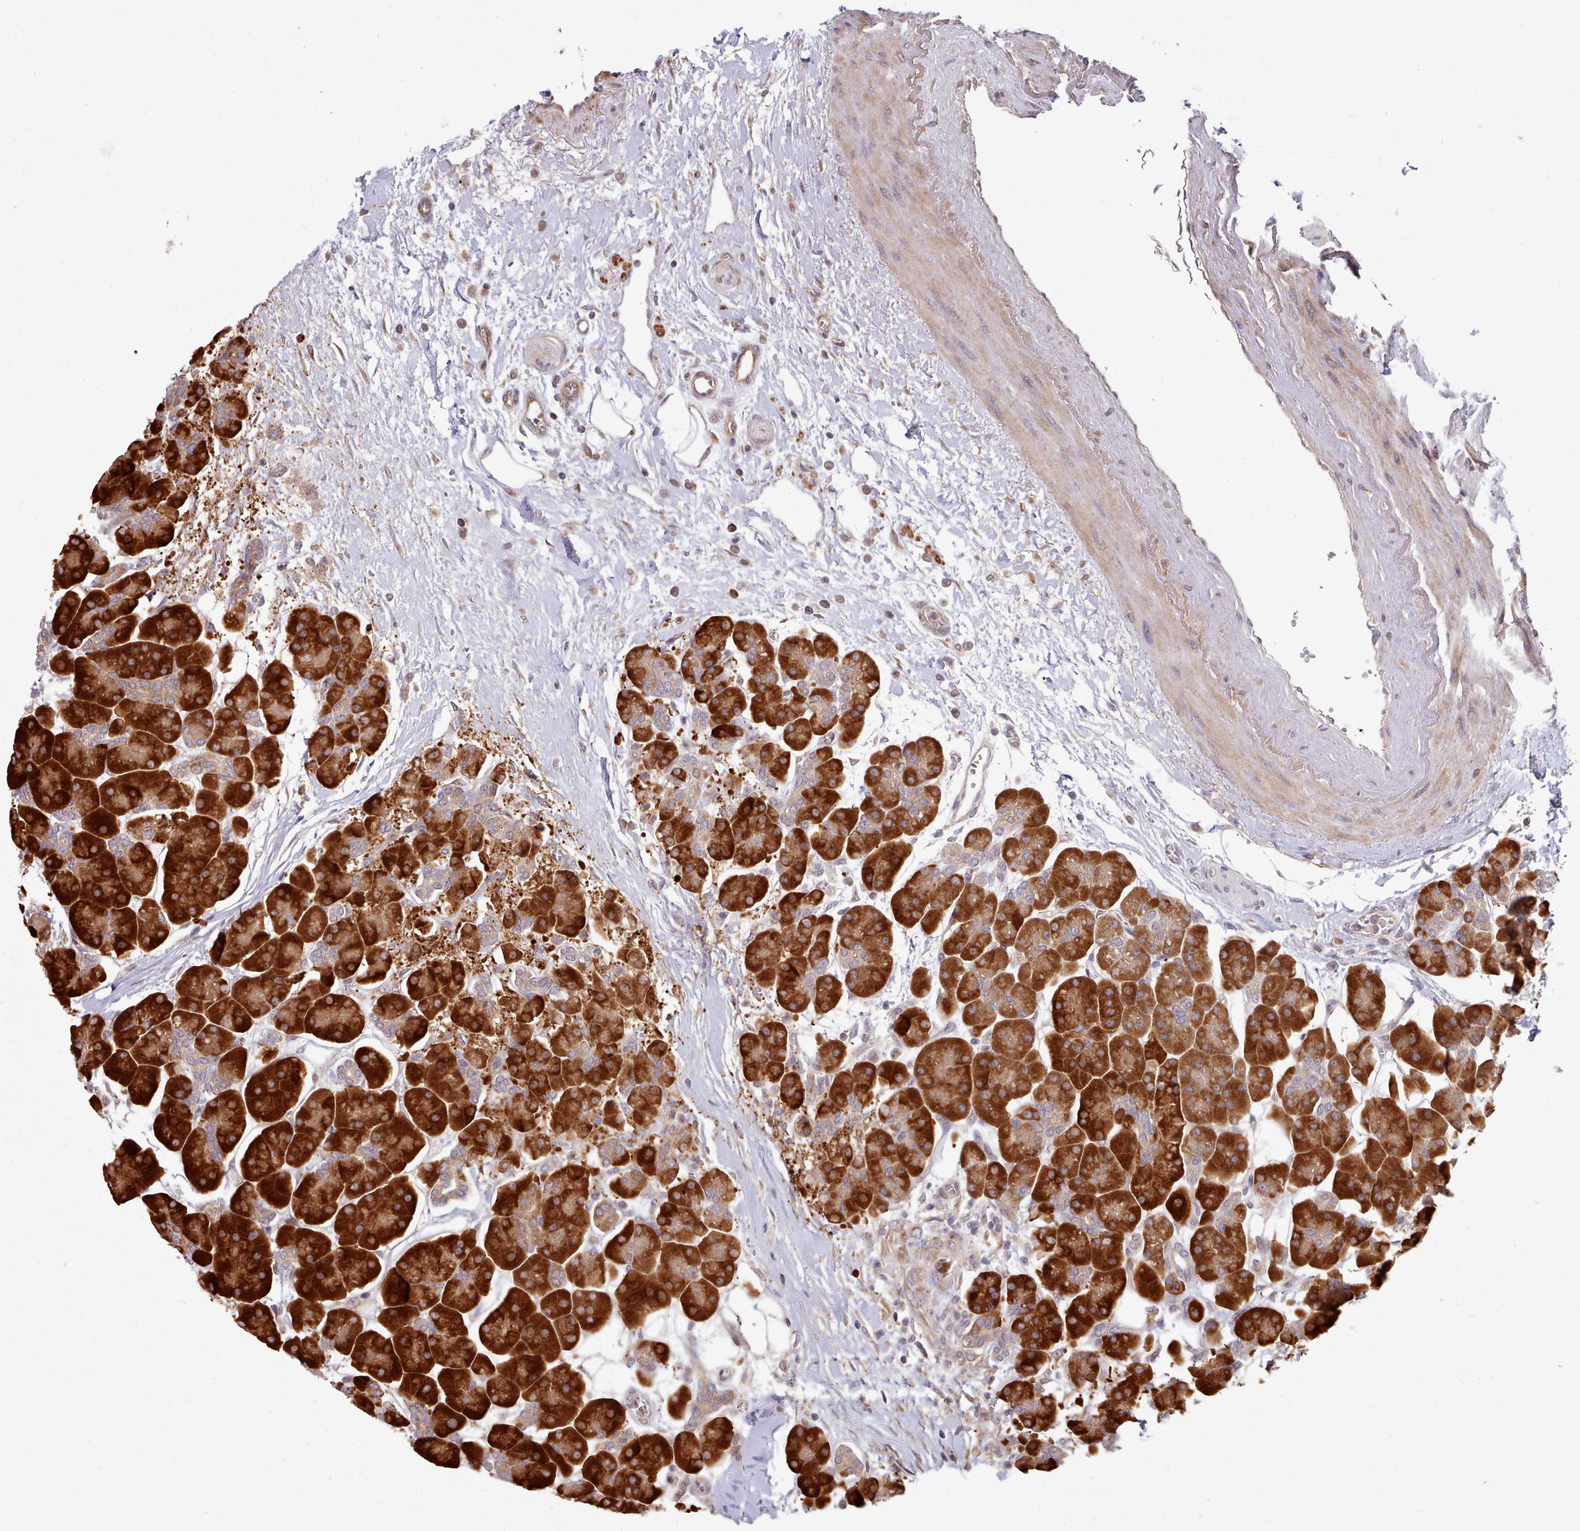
{"staining": {"intensity": "strong", "quantity": ">75%", "location": "cytoplasmic/membranous"}, "tissue": "pancreas", "cell_type": "Exocrine glandular cells", "image_type": "normal", "snomed": [{"axis": "morphology", "description": "Normal tissue, NOS"}, {"axis": "topography", "description": "Pancreas"}], "caption": "Benign pancreas was stained to show a protein in brown. There is high levels of strong cytoplasmic/membranous positivity in approximately >75% of exocrine glandular cells.", "gene": "TRIM26", "patient": {"sex": "male", "age": 66}}